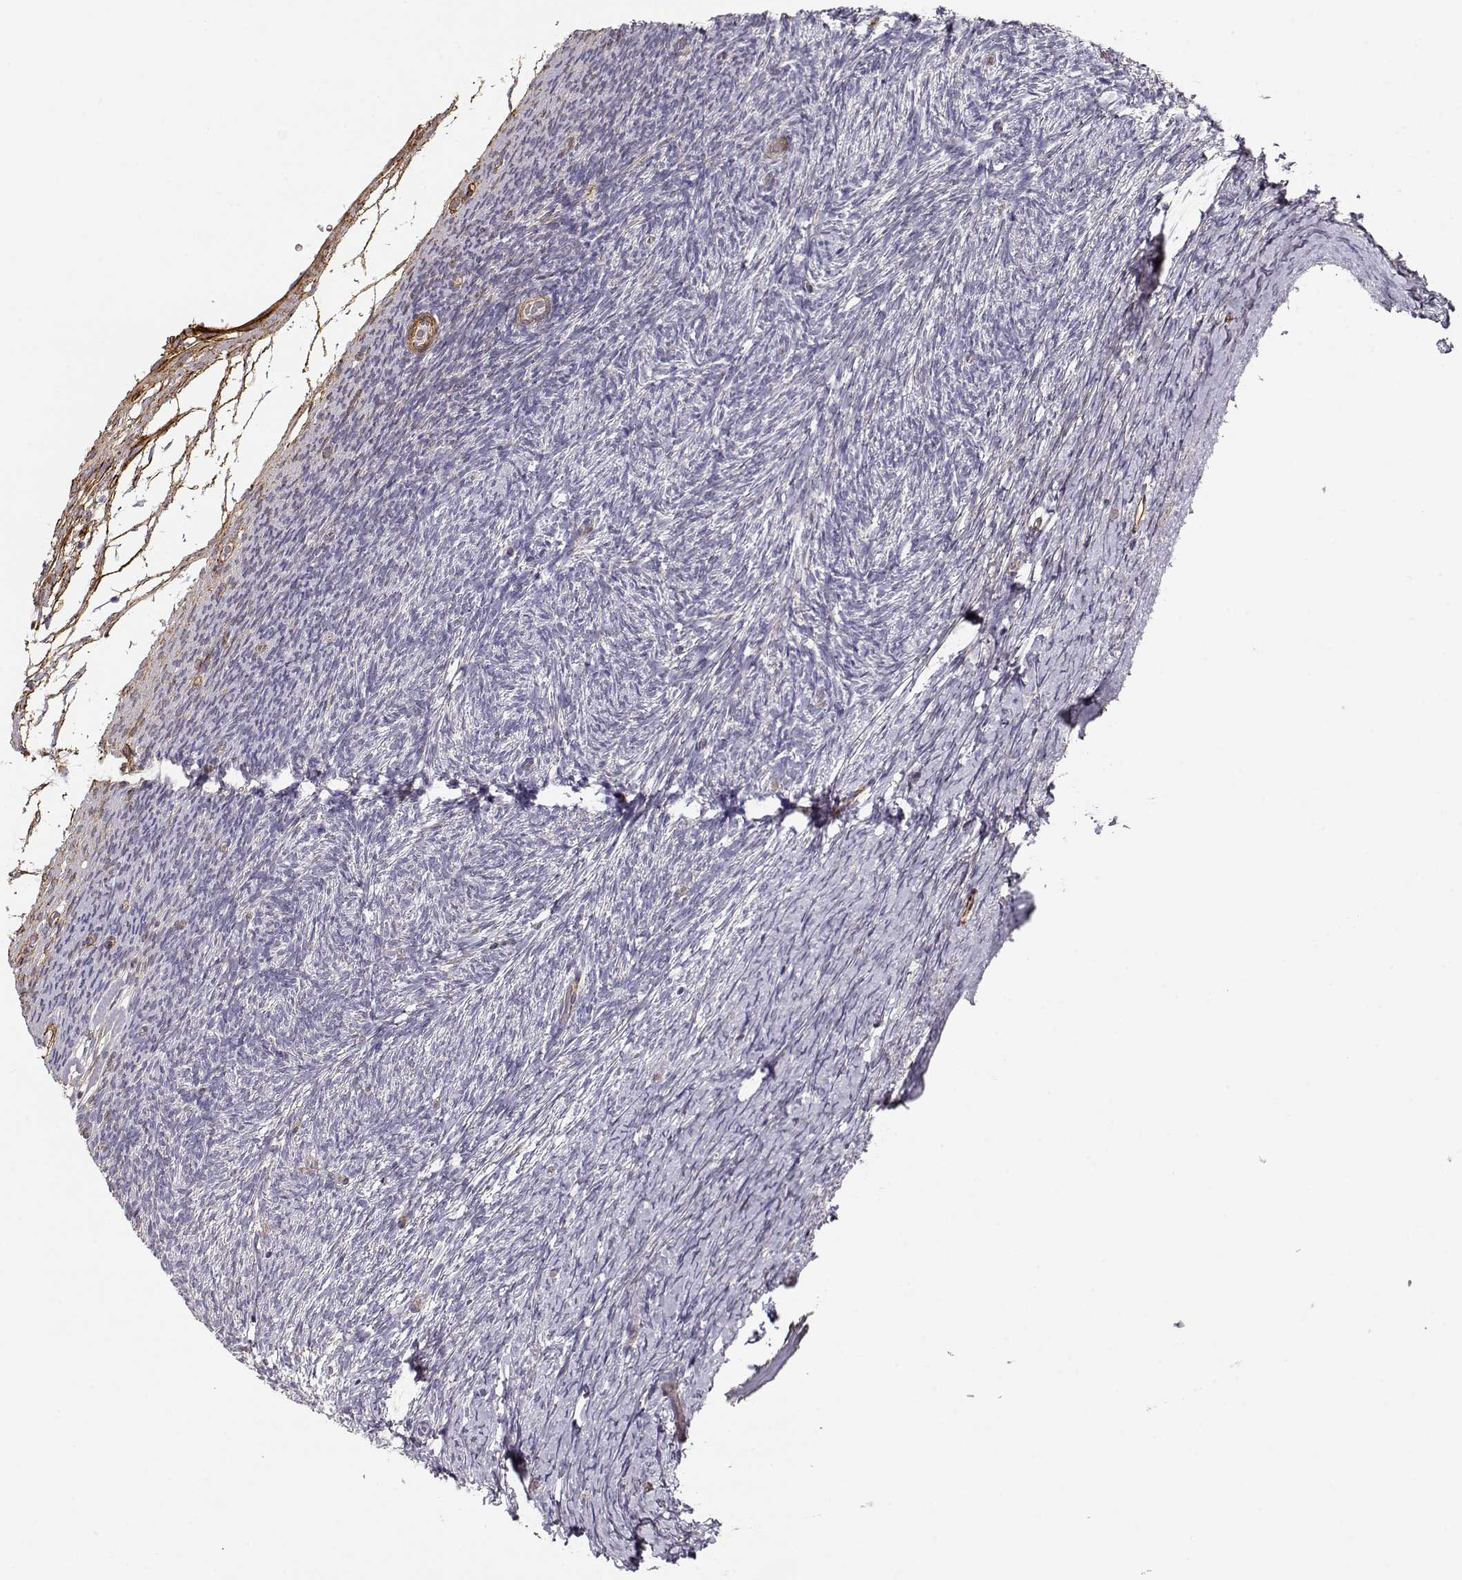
{"staining": {"intensity": "moderate", "quantity": "<25%", "location": "cytoplasmic/membranous"}, "tissue": "ovary", "cell_type": "Follicle cells", "image_type": "normal", "snomed": [{"axis": "morphology", "description": "Normal tissue, NOS"}, {"axis": "topography", "description": "Ovary"}], "caption": "Moderate cytoplasmic/membranous protein staining is present in approximately <25% of follicle cells in ovary.", "gene": "LAMC1", "patient": {"sex": "female", "age": 39}}